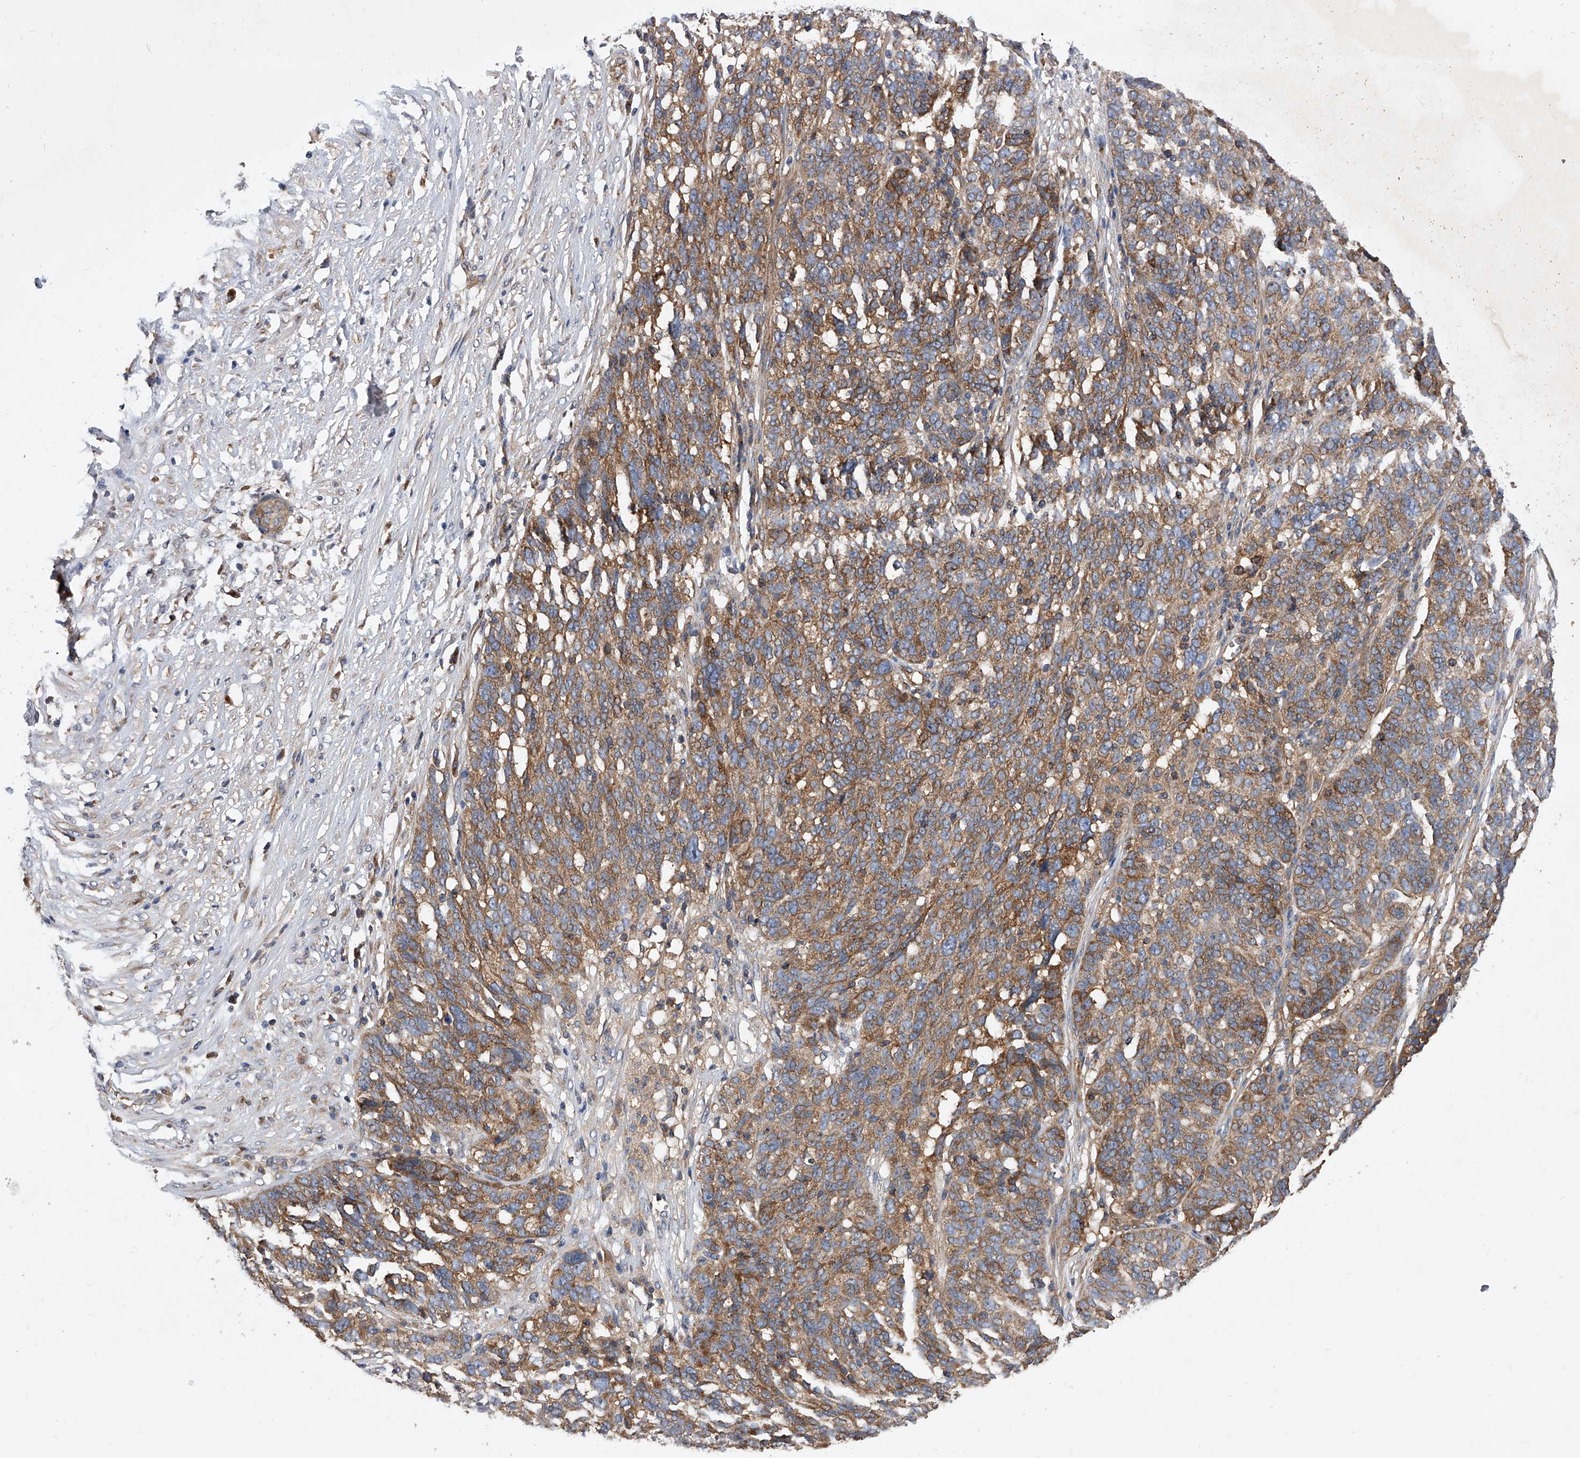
{"staining": {"intensity": "moderate", "quantity": ">75%", "location": "cytoplasmic/membranous"}, "tissue": "ovarian cancer", "cell_type": "Tumor cells", "image_type": "cancer", "snomed": [{"axis": "morphology", "description": "Cystadenocarcinoma, serous, NOS"}, {"axis": "topography", "description": "Ovary"}], "caption": "Moderate cytoplasmic/membranous protein staining is identified in about >75% of tumor cells in ovarian cancer.", "gene": "CFAP410", "patient": {"sex": "female", "age": 59}}